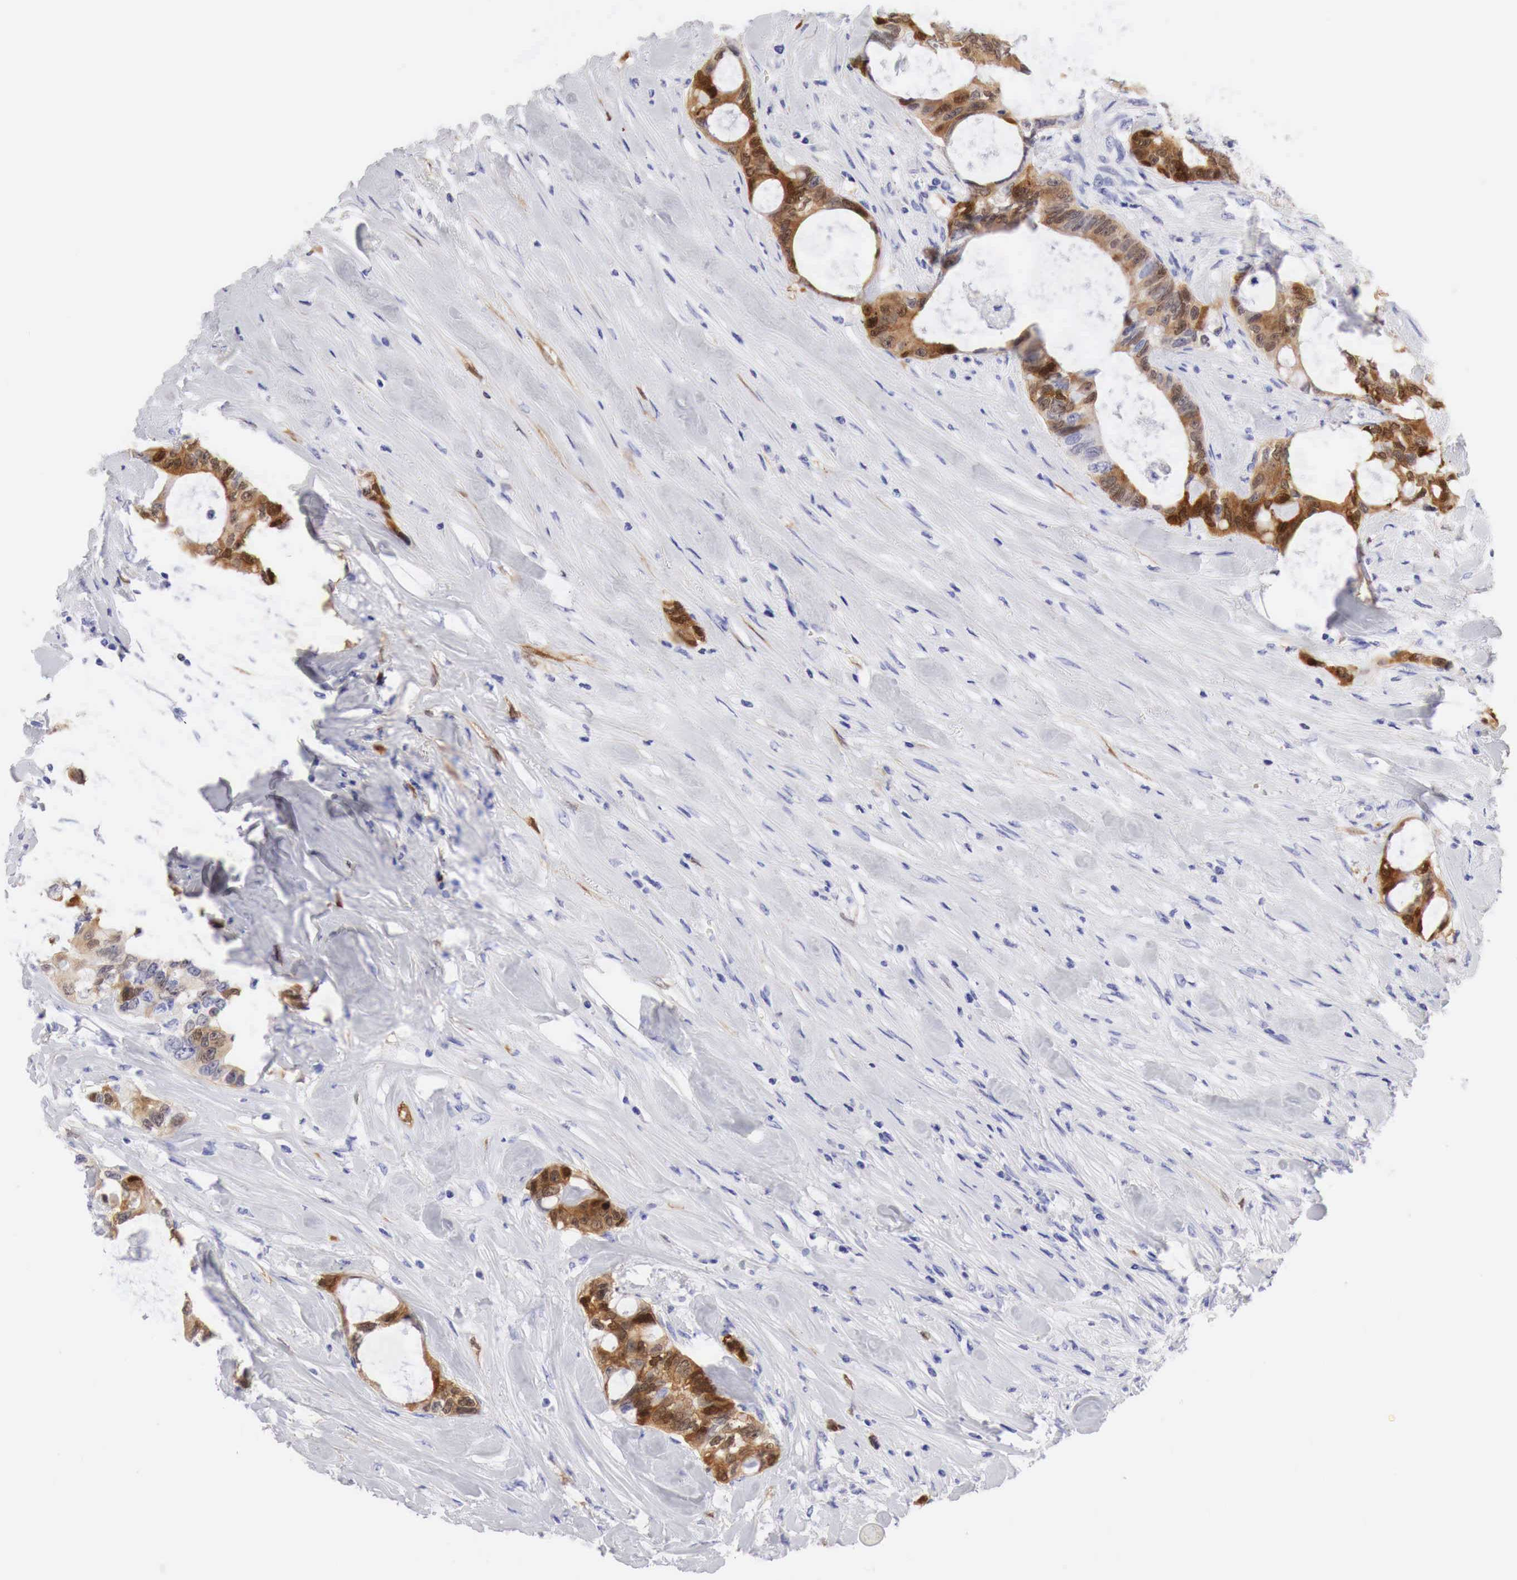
{"staining": {"intensity": "strong", "quantity": ">75%", "location": "cytoplasmic/membranous"}, "tissue": "colorectal cancer", "cell_type": "Tumor cells", "image_type": "cancer", "snomed": [{"axis": "morphology", "description": "Adenocarcinoma, NOS"}, {"axis": "topography", "description": "Rectum"}], "caption": "Approximately >75% of tumor cells in human colorectal cancer display strong cytoplasmic/membranous protein staining as visualized by brown immunohistochemical staining.", "gene": "CDKN2A", "patient": {"sex": "female", "age": 57}}